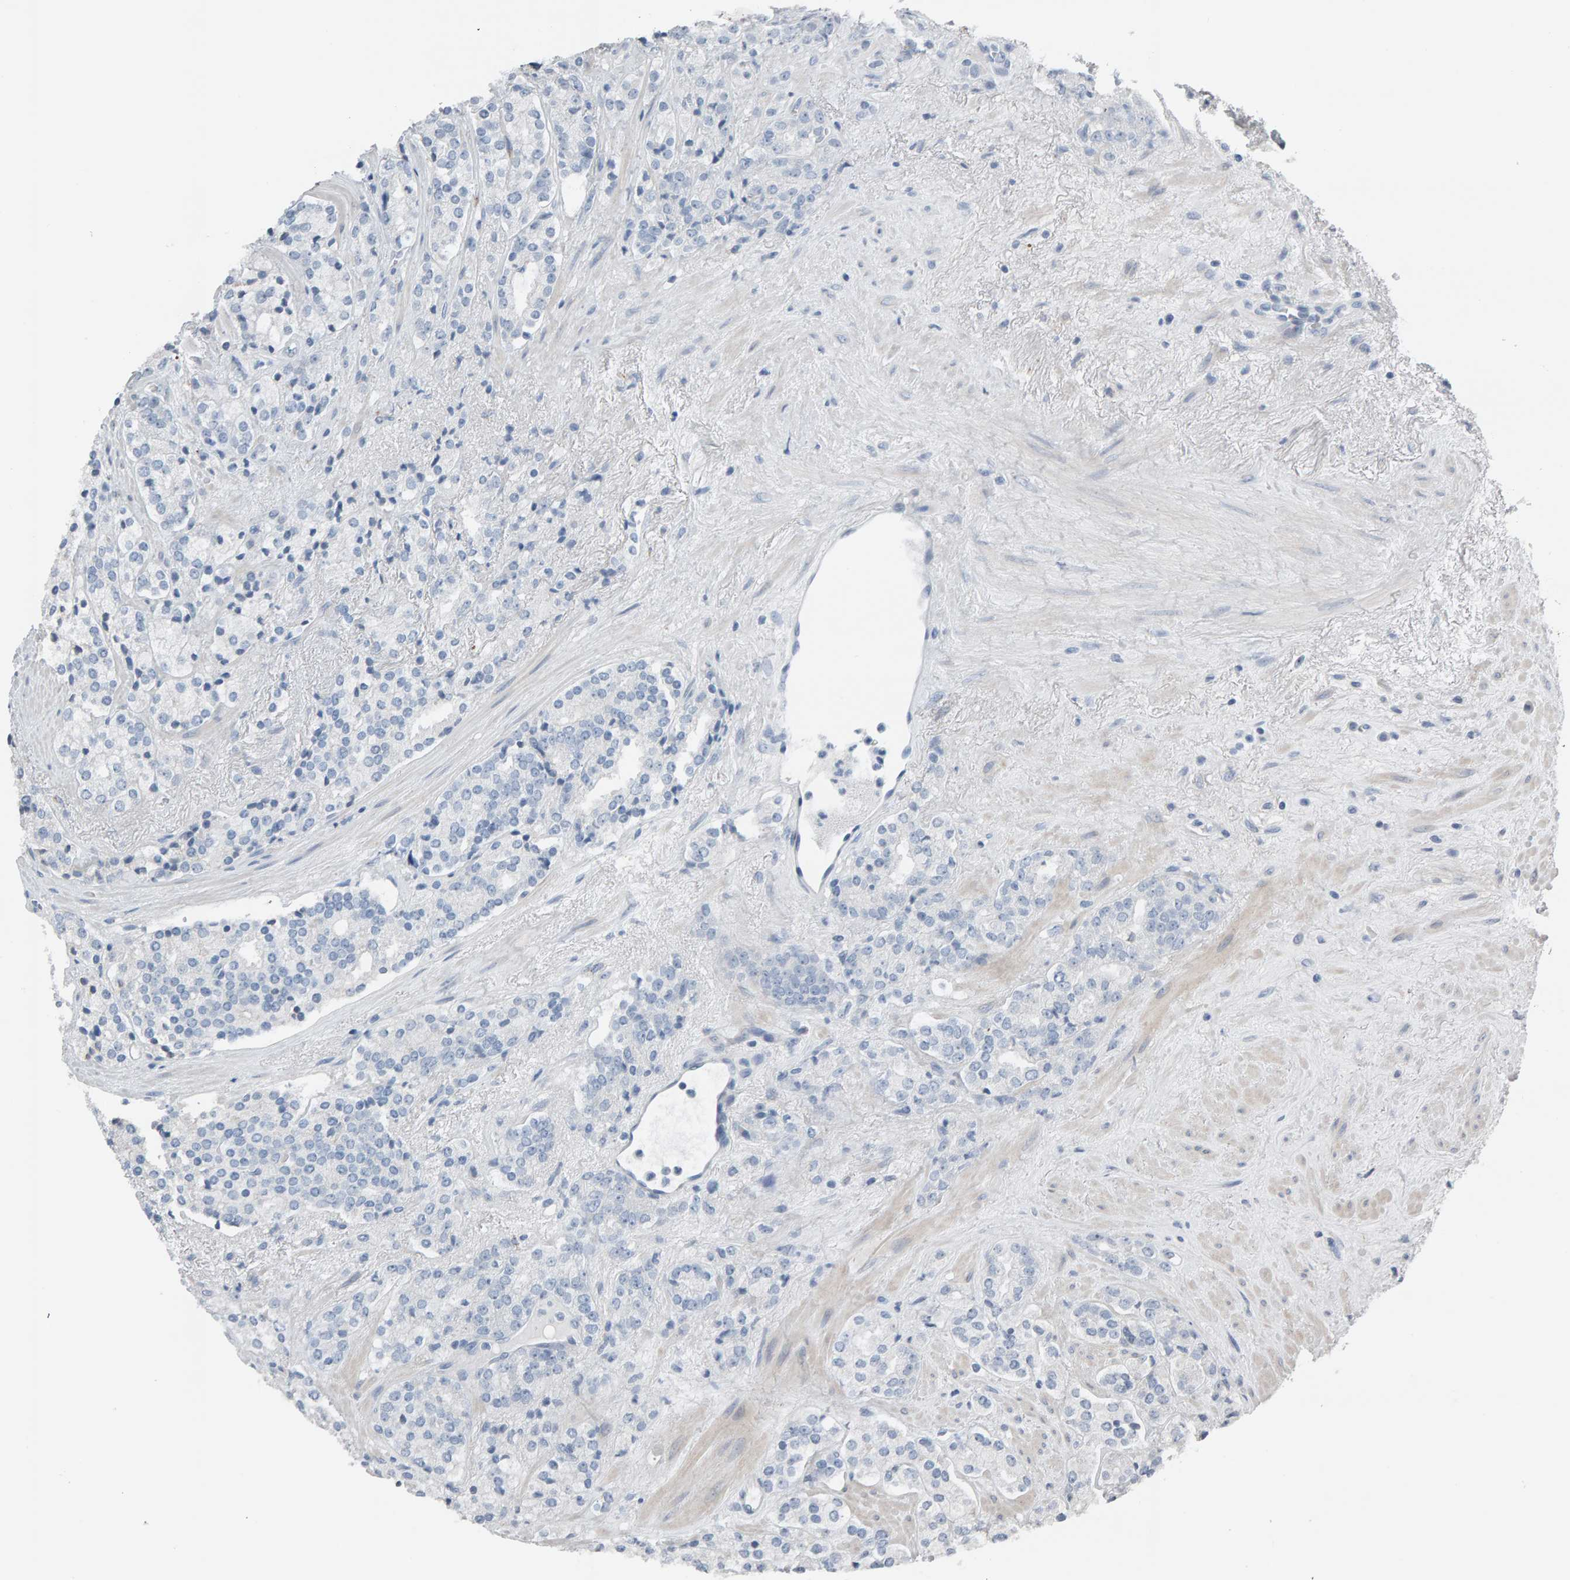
{"staining": {"intensity": "negative", "quantity": "none", "location": "none"}, "tissue": "prostate cancer", "cell_type": "Tumor cells", "image_type": "cancer", "snomed": [{"axis": "morphology", "description": "Adenocarcinoma, High grade"}, {"axis": "topography", "description": "Prostate"}], "caption": "Prostate cancer (adenocarcinoma (high-grade)) stained for a protein using immunohistochemistry reveals no expression tumor cells.", "gene": "IPPK", "patient": {"sex": "male", "age": 71}}